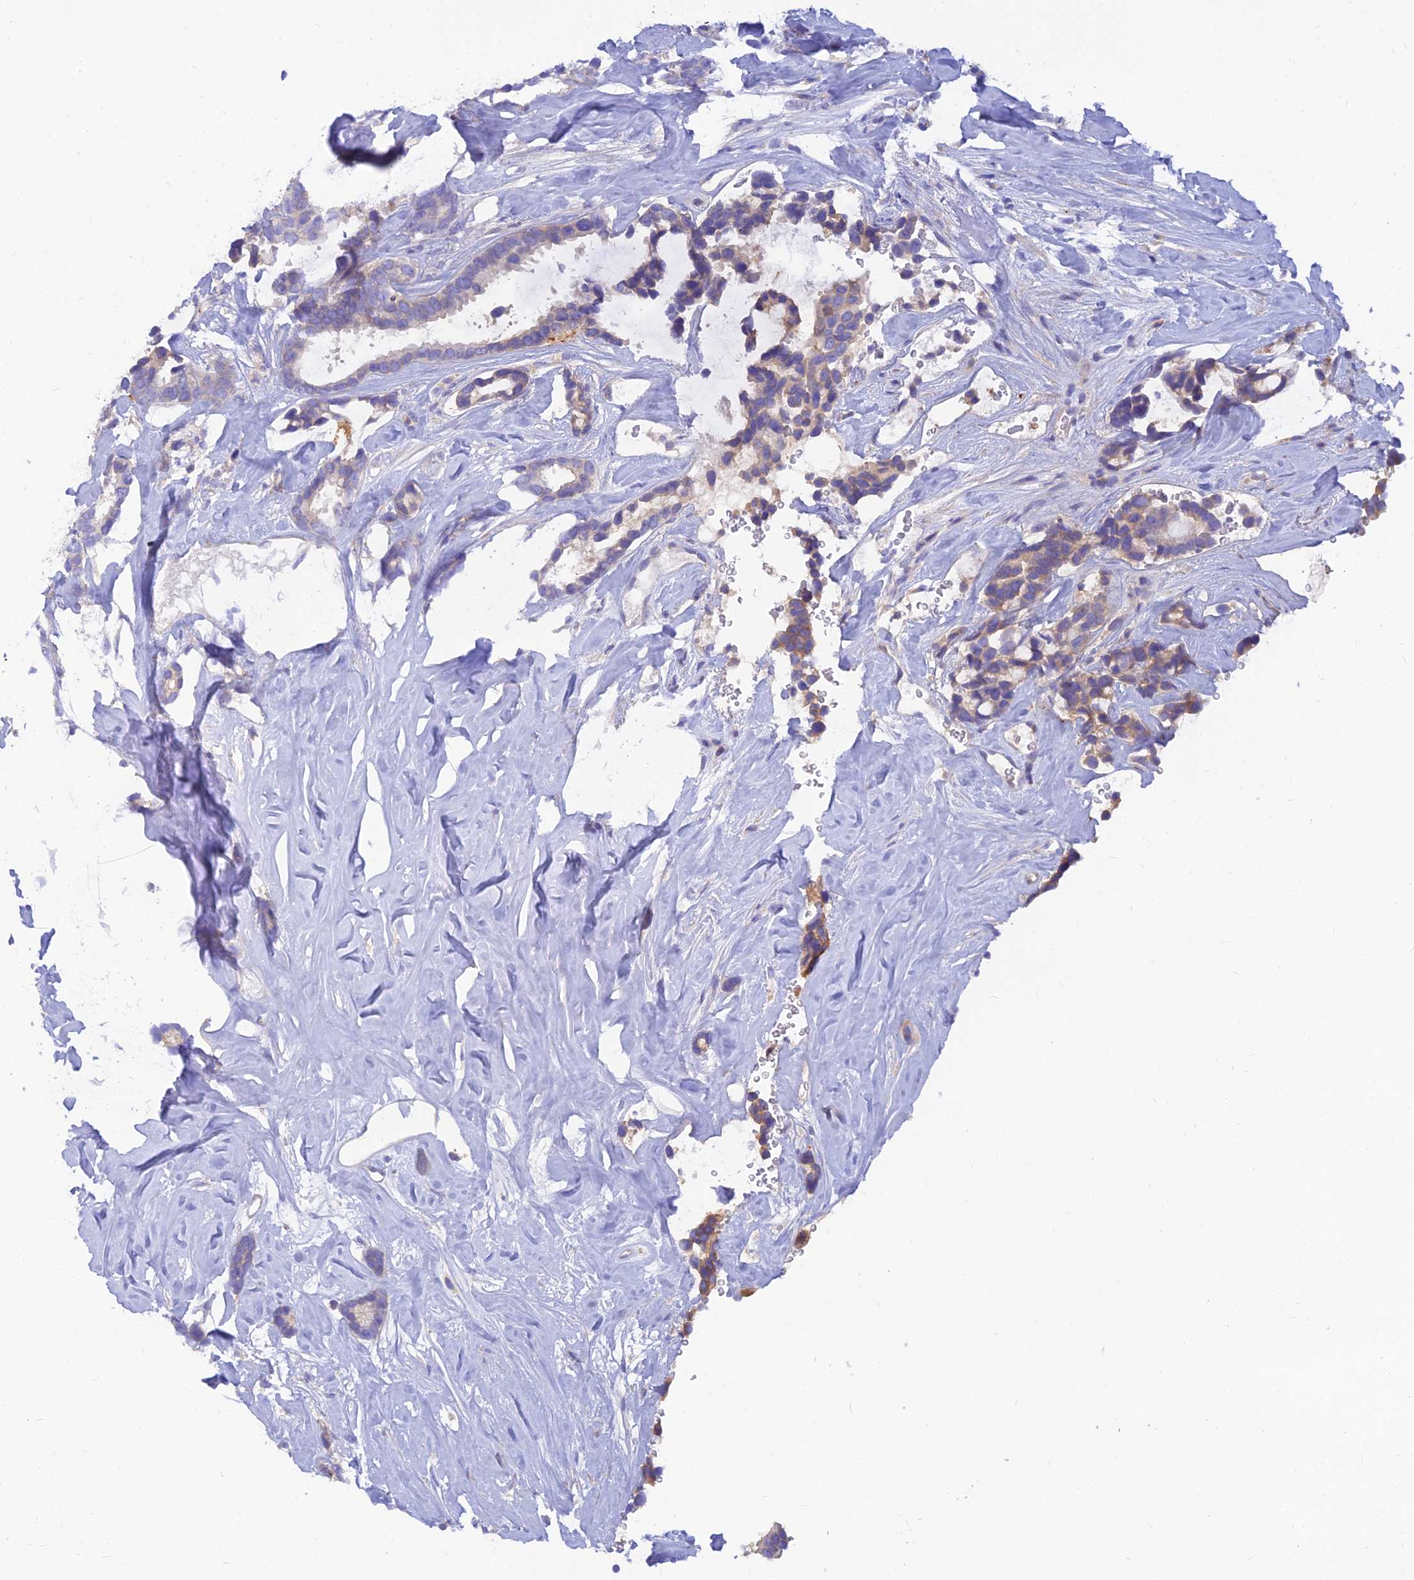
{"staining": {"intensity": "weak", "quantity": "<25%", "location": "cytoplasmic/membranous"}, "tissue": "breast cancer", "cell_type": "Tumor cells", "image_type": "cancer", "snomed": [{"axis": "morphology", "description": "Duct carcinoma"}, {"axis": "topography", "description": "Breast"}], "caption": "Tumor cells are negative for protein expression in human breast cancer.", "gene": "TMEM30B", "patient": {"sex": "female", "age": 87}}